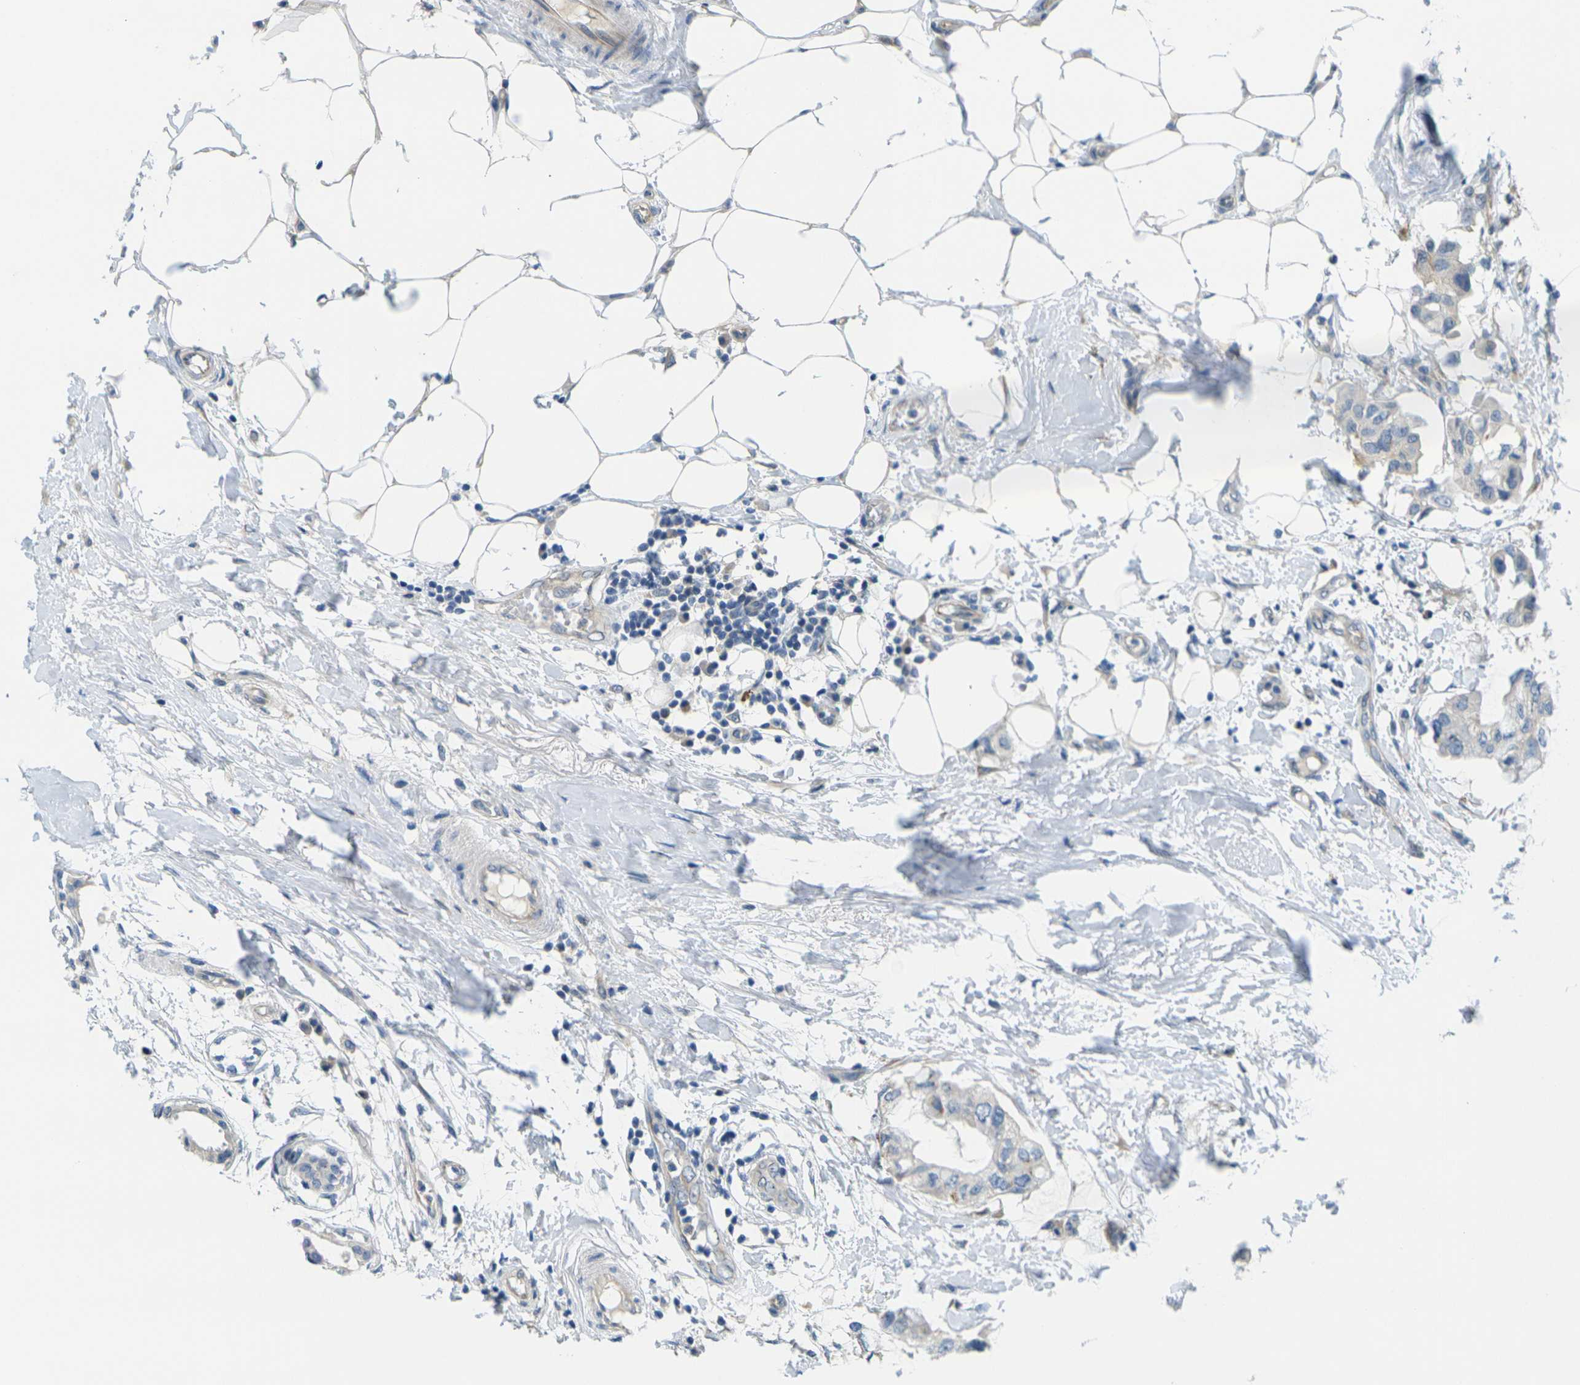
{"staining": {"intensity": "negative", "quantity": "none", "location": "none"}, "tissue": "breast cancer", "cell_type": "Tumor cells", "image_type": "cancer", "snomed": [{"axis": "morphology", "description": "Duct carcinoma"}, {"axis": "topography", "description": "Breast"}], "caption": "Tumor cells are negative for brown protein staining in breast cancer (infiltrating ductal carcinoma).", "gene": "CYP2C8", "patient": {"sex": "female", "age": 40}}